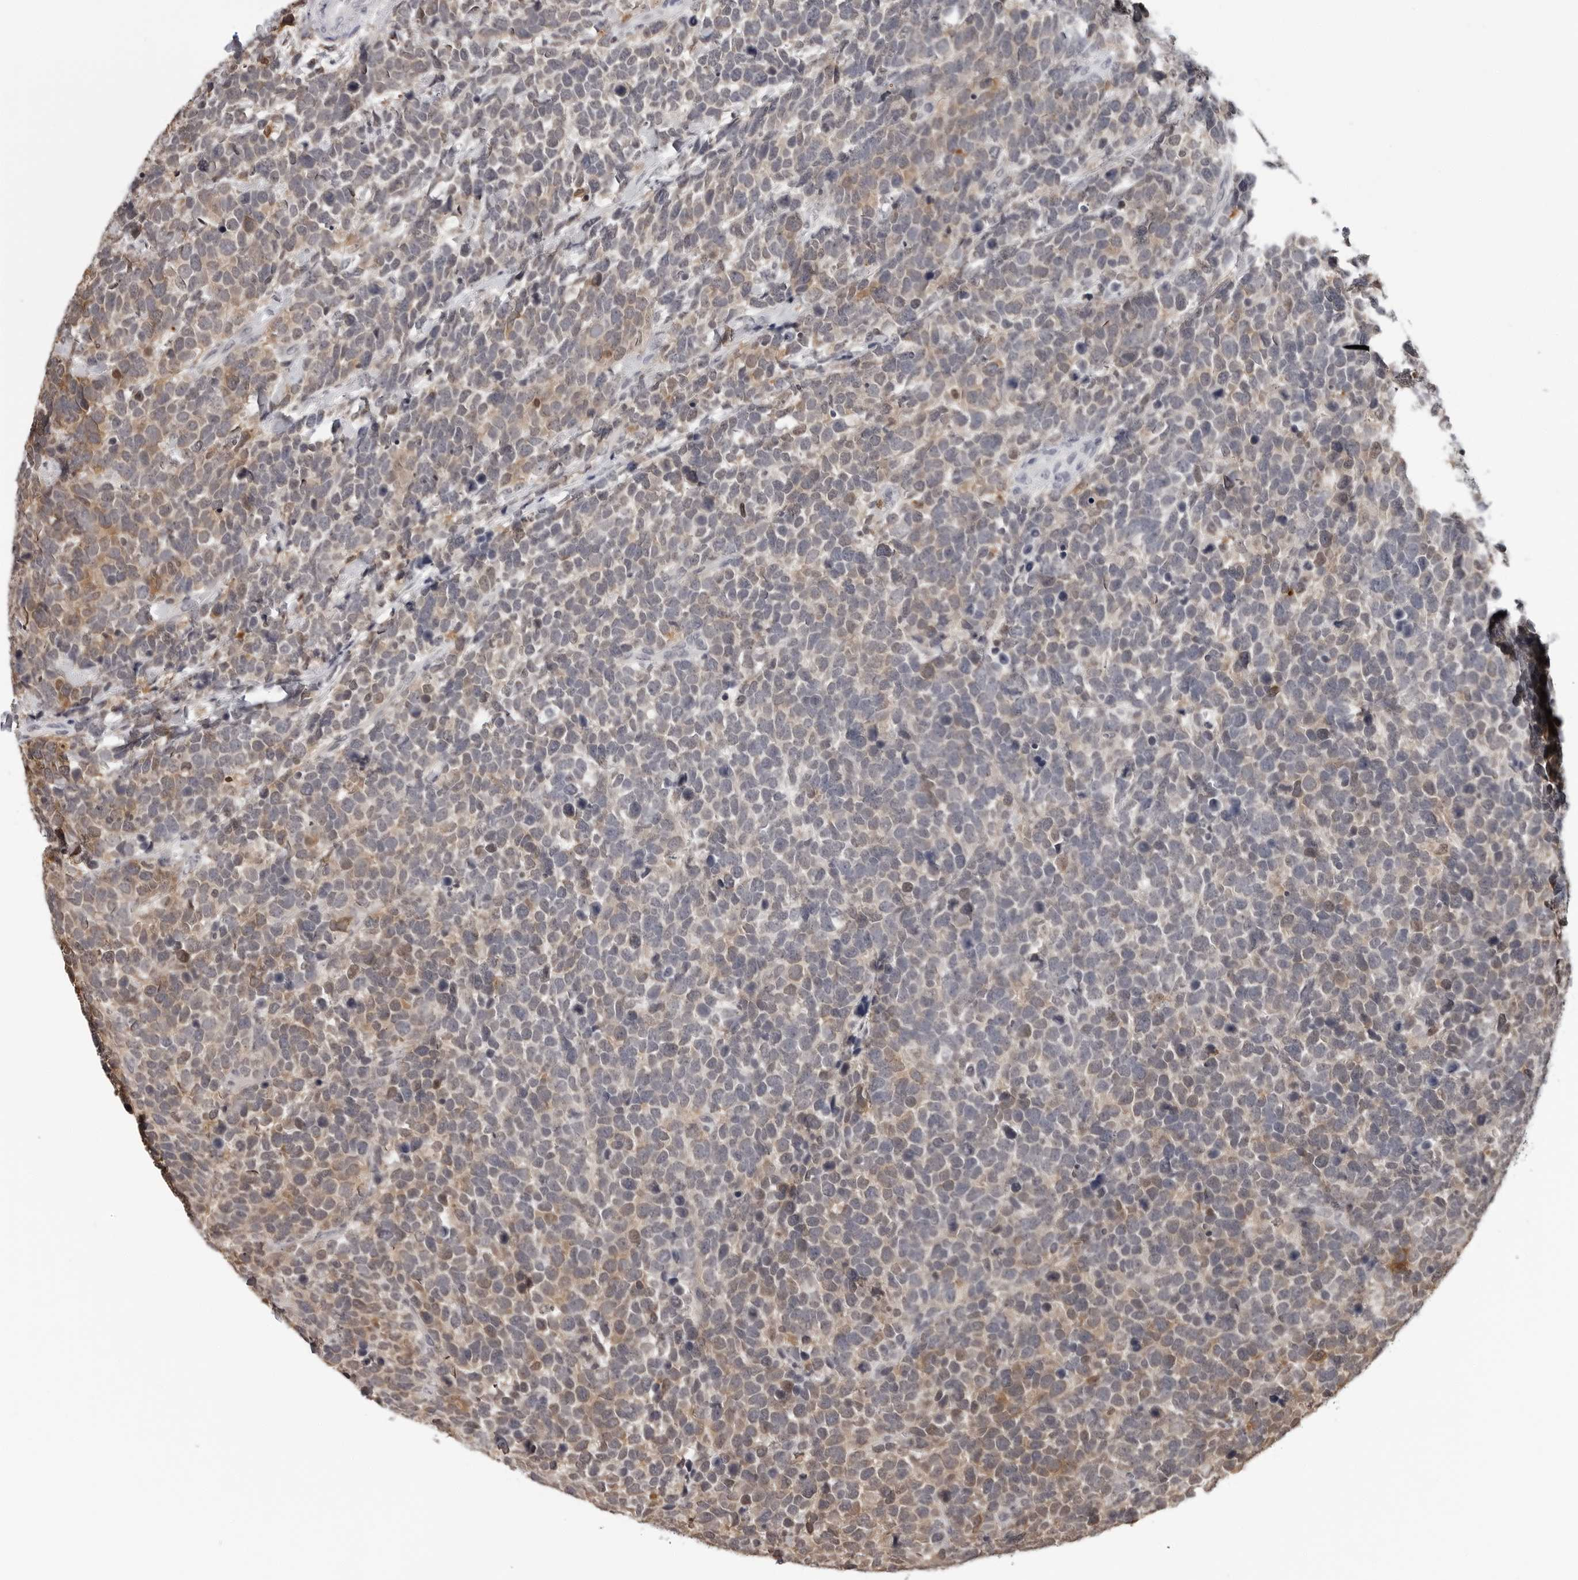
{"staining": {"intensity": "weak", "quantity": "25%-75%", "location": "cytoplasmic/membranous"}, "tissue": "urothelial cancer", "cell_type": "Tumor cells", "image_type": "cancer", "snomed": [{"axis": "morphology", "description": "Urothelial carcinoma, High grade"}, {"axis": "topography", "description": "Urinary bladder"}], "caption": "A micrograph of urothelial cancer stained for a protein reveals weak cytoplasmic/membranous brown staining in tumor cells. (DAB (3,3'-diaminobenzidine) IHC with brightfield microscopy, high magnification).", "gene": "HSPH1", "patient": {"sex": "female", "age": 82}}